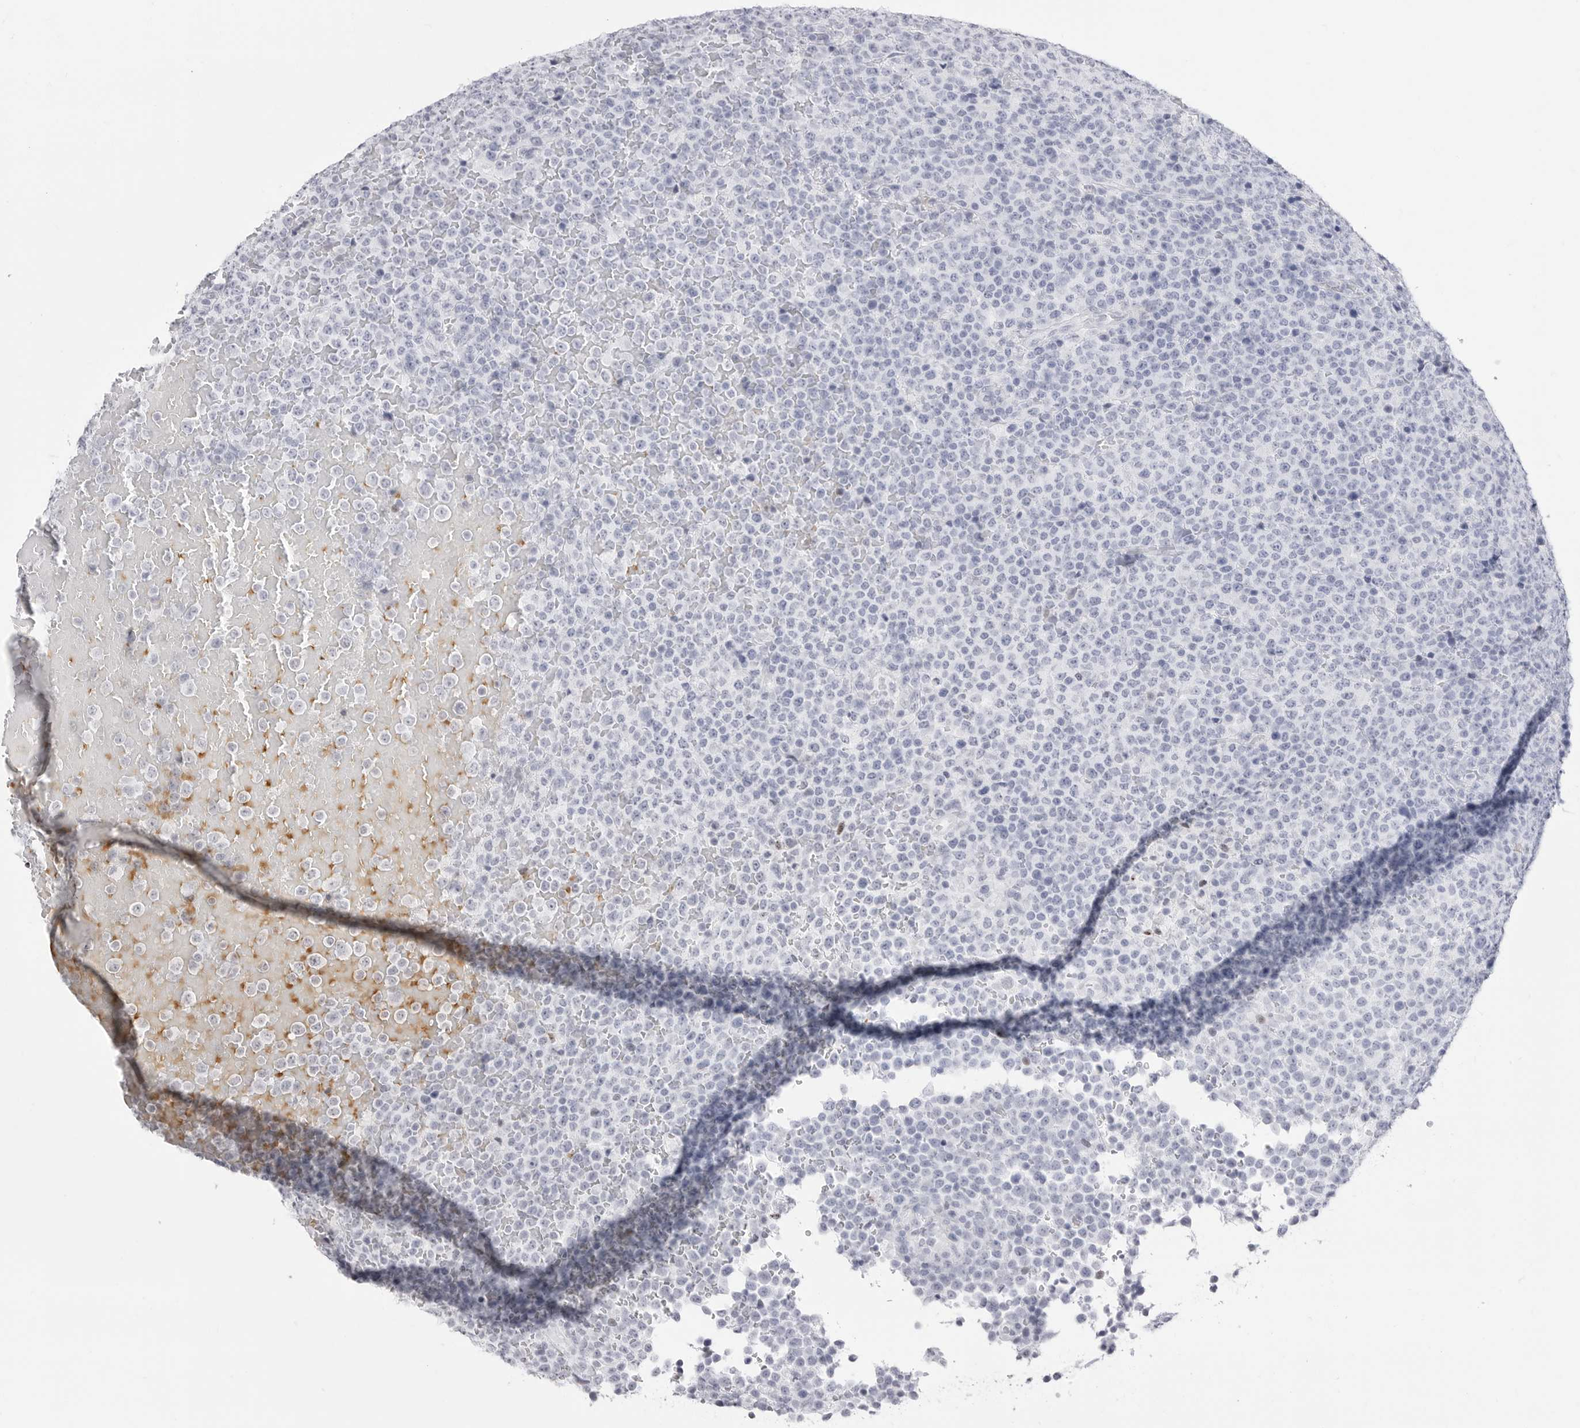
{"staining": {"intensity": "negative", "quantity": "none", "location": "none"}, "tissue": "lymphoma", "cell_type": "Tumor cells", "image_type": "cancer", "snomed": [{"axis": "morphology", "description": "Malignant lymphoma, non-Hodgkin's type, High grade"}, {"axis": "topography", "description": "Lymph node"}], "caption": "Histopathology image shows no significant protein expression in tumor cells of high-grade malignant lymphoma, non-Hodgkin's type.", "gene": "TSSK1B", "patient": {"sex": "male", "age": 13}}